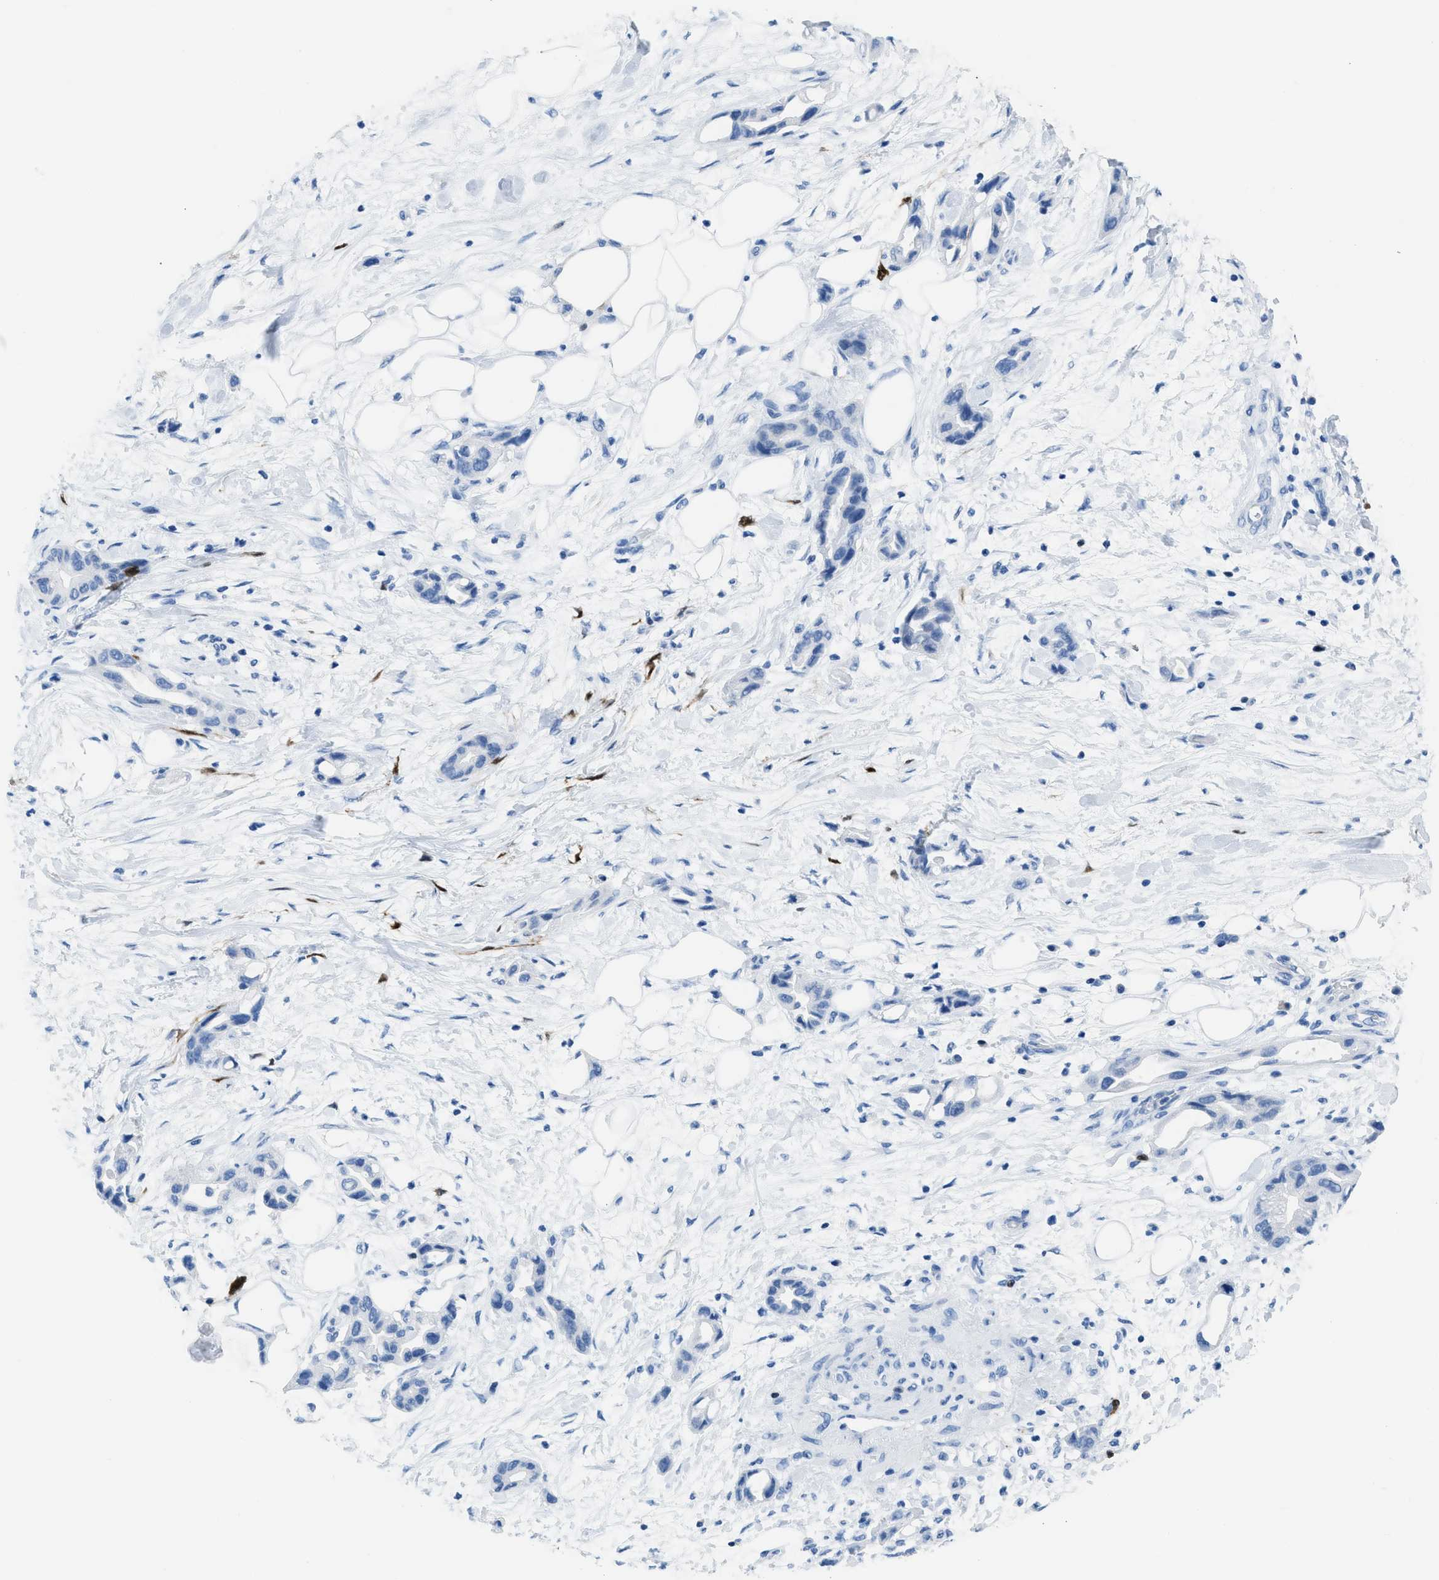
{"staining": {"intensity": "negative", "quantity": "none", "location": "none"}, "tissue": "pancreatic cancer", "cell_type": "Tumor cells", "image_type": "cancer", "snomed": [{"axis": "morphology", "description": "Adenocarcinoma, NOS"}, {"axis": "topography", "description": "Pancreas"}], "caption": "The micrograph shows no staining of tumor cells in adenocarcinoma (pancreatic).", "gene": "CDKN2A", "patient": {"sex": "female", "age": 57}}